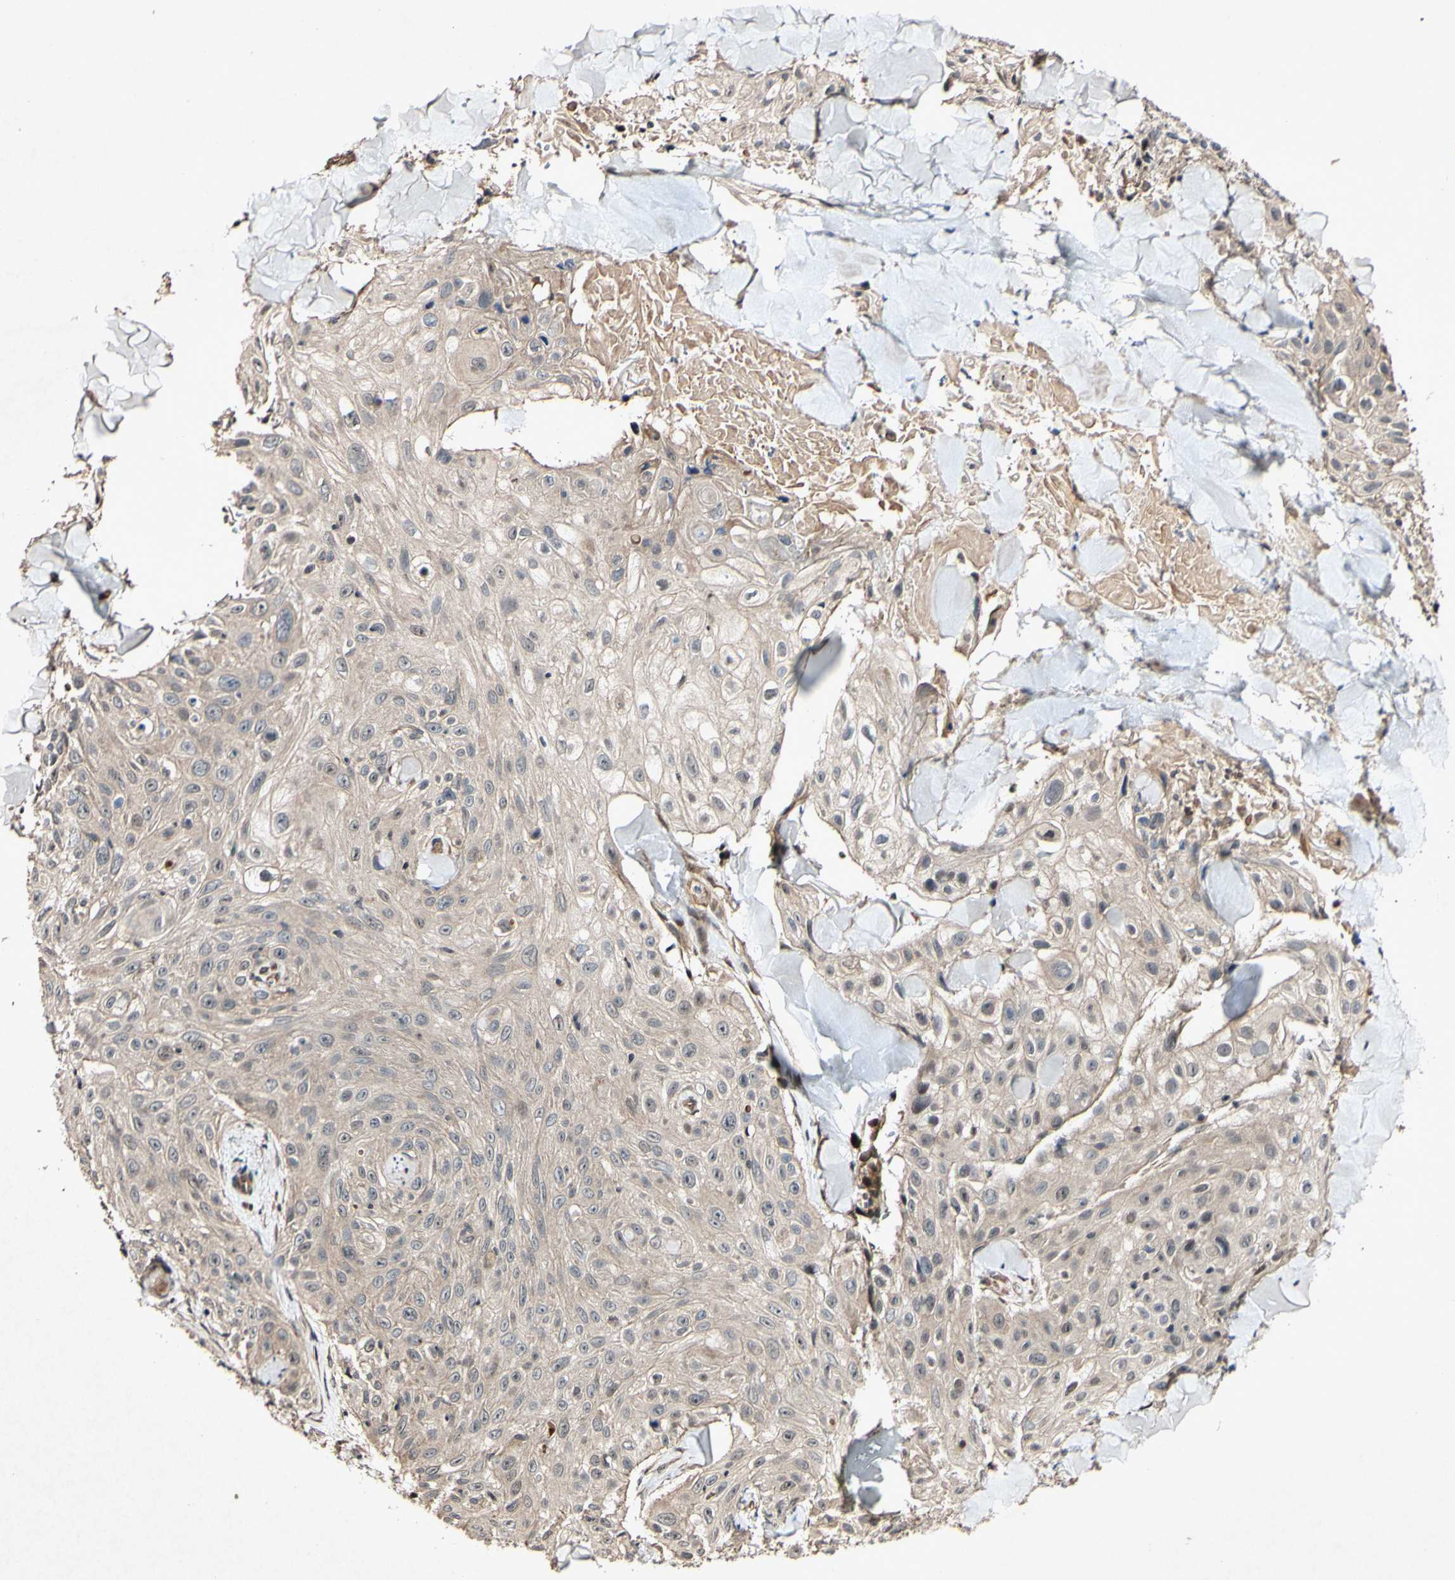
{"staining": {"intensity": "weak", "quantity": ">75%", "location": "cytoplasmic/membranous"}, "tissue": "skin cancer", "cell_type": "Tumor cells", "image_type": "cancer", "snomed": [{"axis": "morphology", "description": "Squamous cell carcinoma, NOS"}, {"axis": "topography", "description": "Skin"}], "caption": "Immunohistochemical staining of human skin cancer (squamous cell carcinoma) displays low levels of weak cytoplasmic/membranous protein positivity in about >75% of tumor cells. The staining was performed using DAB (3,3'-diaminobenzidine) to visualize the protein expression in brown, while the nuclei were stained in blue with hematoxylin (Magnification: 20x).", "gene": "CSNK1E", "patient": {"sex": "male", "age": 86}}